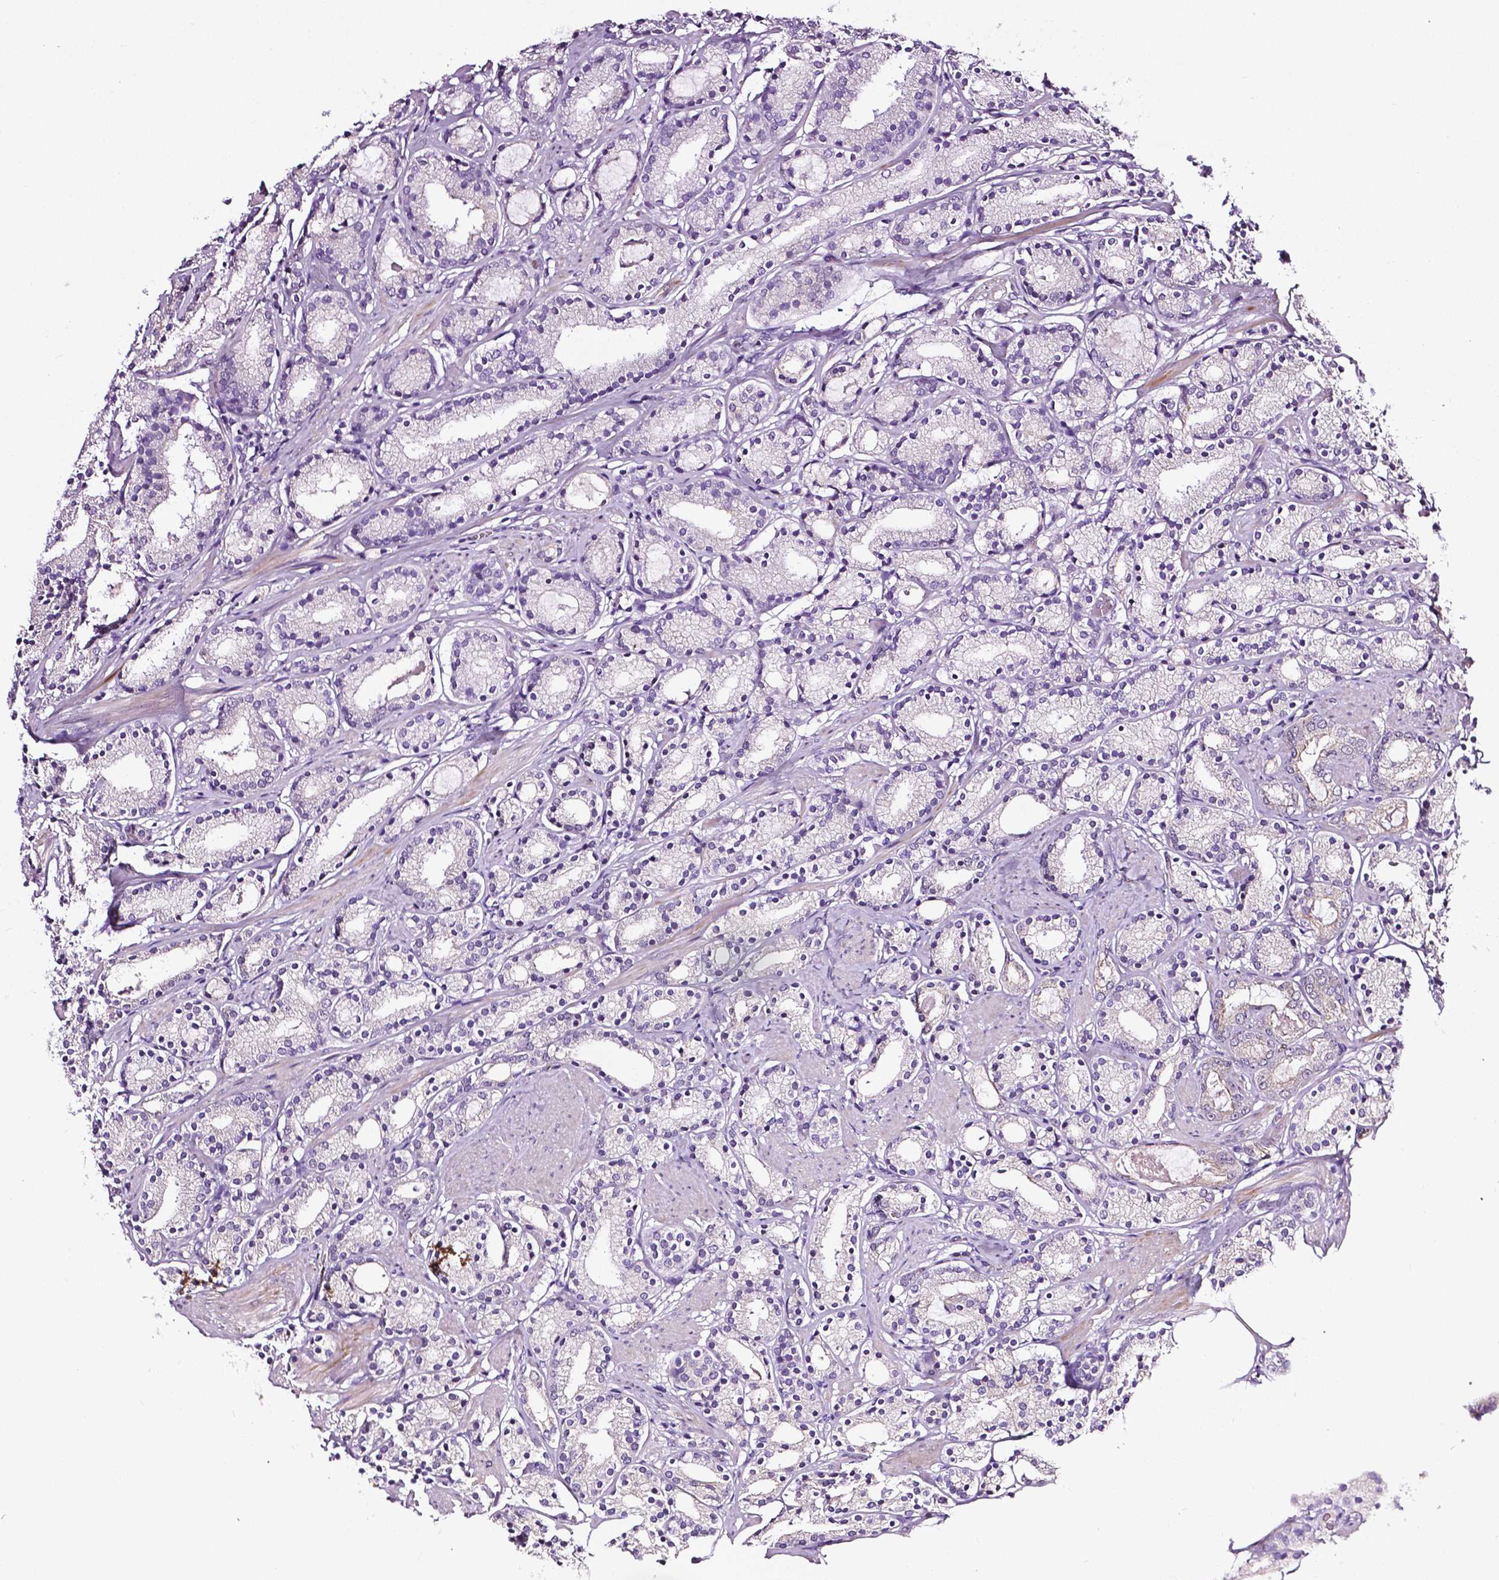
{"staining": {"intensity": "negative", "quantity": "none", "location": "none"}, "tissue": "prostate cancer", "cell_type": "Tumor cells", "image_type": "cancer", "snomed": [{"axis": "morphology", "description": "Adenocarcinoma, High grade"}, {"axis": "topography", "description": "Prostate"}], "caption": "This histopathology image is of adenocarcinoma (high-grade) (prostate) stained with IHC to label a protein in brown with the nuclei are counter-stained blue. There is no staining in tumor cells. (Immunohistochemistry (ihc), brightfield microscopy, high magnification).", "gene": "PTGER3", "patient": {"sex": "male", "age": 63}}